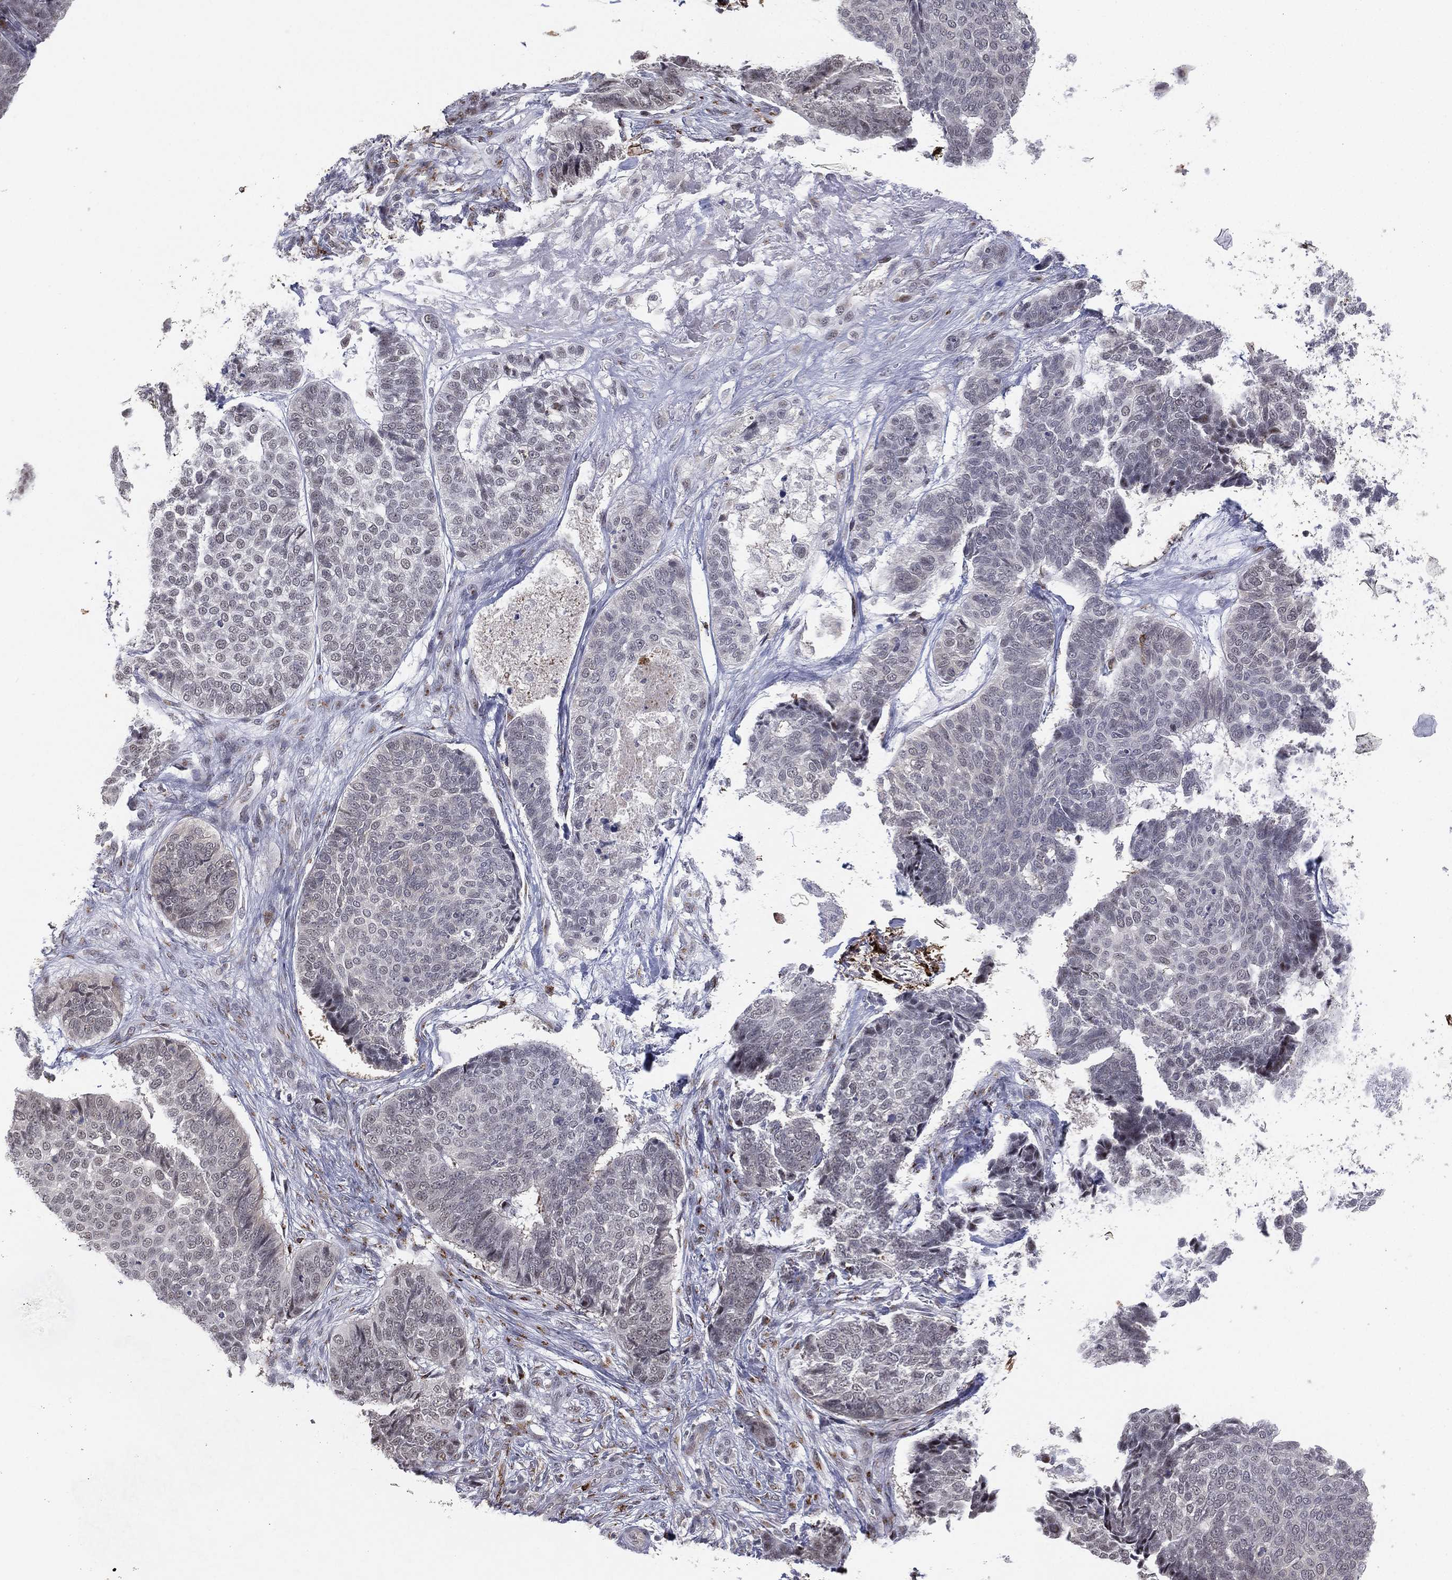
{"staining": {"intensity": "negative", "quantity": "none", "location": "none"}, "tissue": "skin cancer", "cell_type": "Tumor cells", "image_type": "cancer", "snomed": [{"axis": "morphology", "description": "Basal cell carcinoma"}, {"axis": "topography", "description": "Skin"}], "caption": "Immunohistochemistry (IHC) image of skin basal cell carcinoma stained for a protein (brown), which exhibits no staining in tumor cells.", "gene": "CD177", "patient": {"sex": "male", "age": 86}}